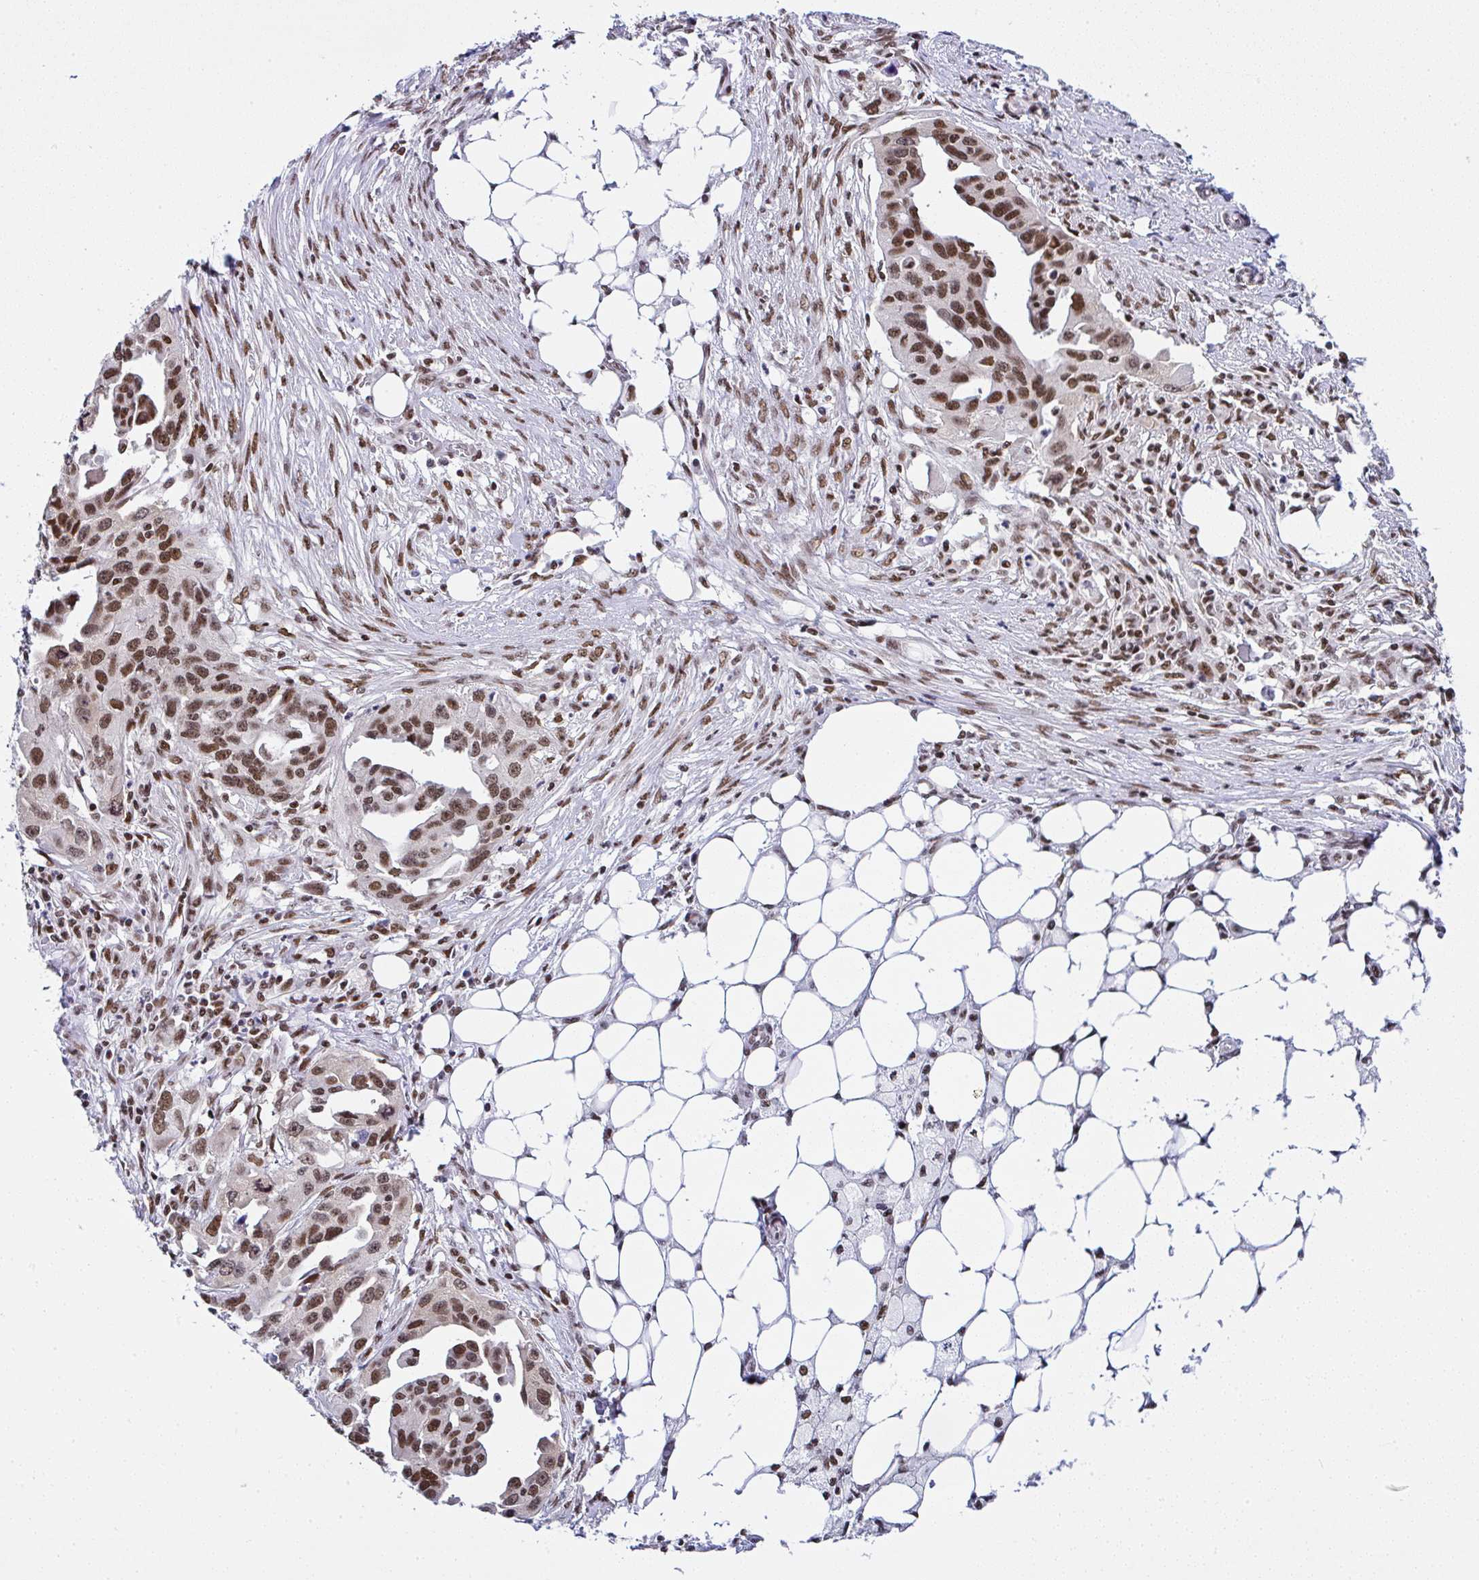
{"staining": {"intensity": "moderate", "quantity": ">75%", "location": "nuclear"}, "tissue": "ovarian cancer", "cell_type": "Tumor cells", "image_type": "cancer", "snomed": [{"axis": "morphology", "description": "Carcinoma, endometroid"}, {"axis": "morphology", "description": "Cystadenocarcinoma, serous, NOS"}, {"axis": "topography", "description": "Ovary"}], "caption": "This is a photomicrograph of immunohistochemistry staining of ovarian serous cystadenocarcinoma, which shows moderate positivity in the nuclear of tumor cells.", "gene": "DR1", "patient": {"sex": "female", "age": 45}}